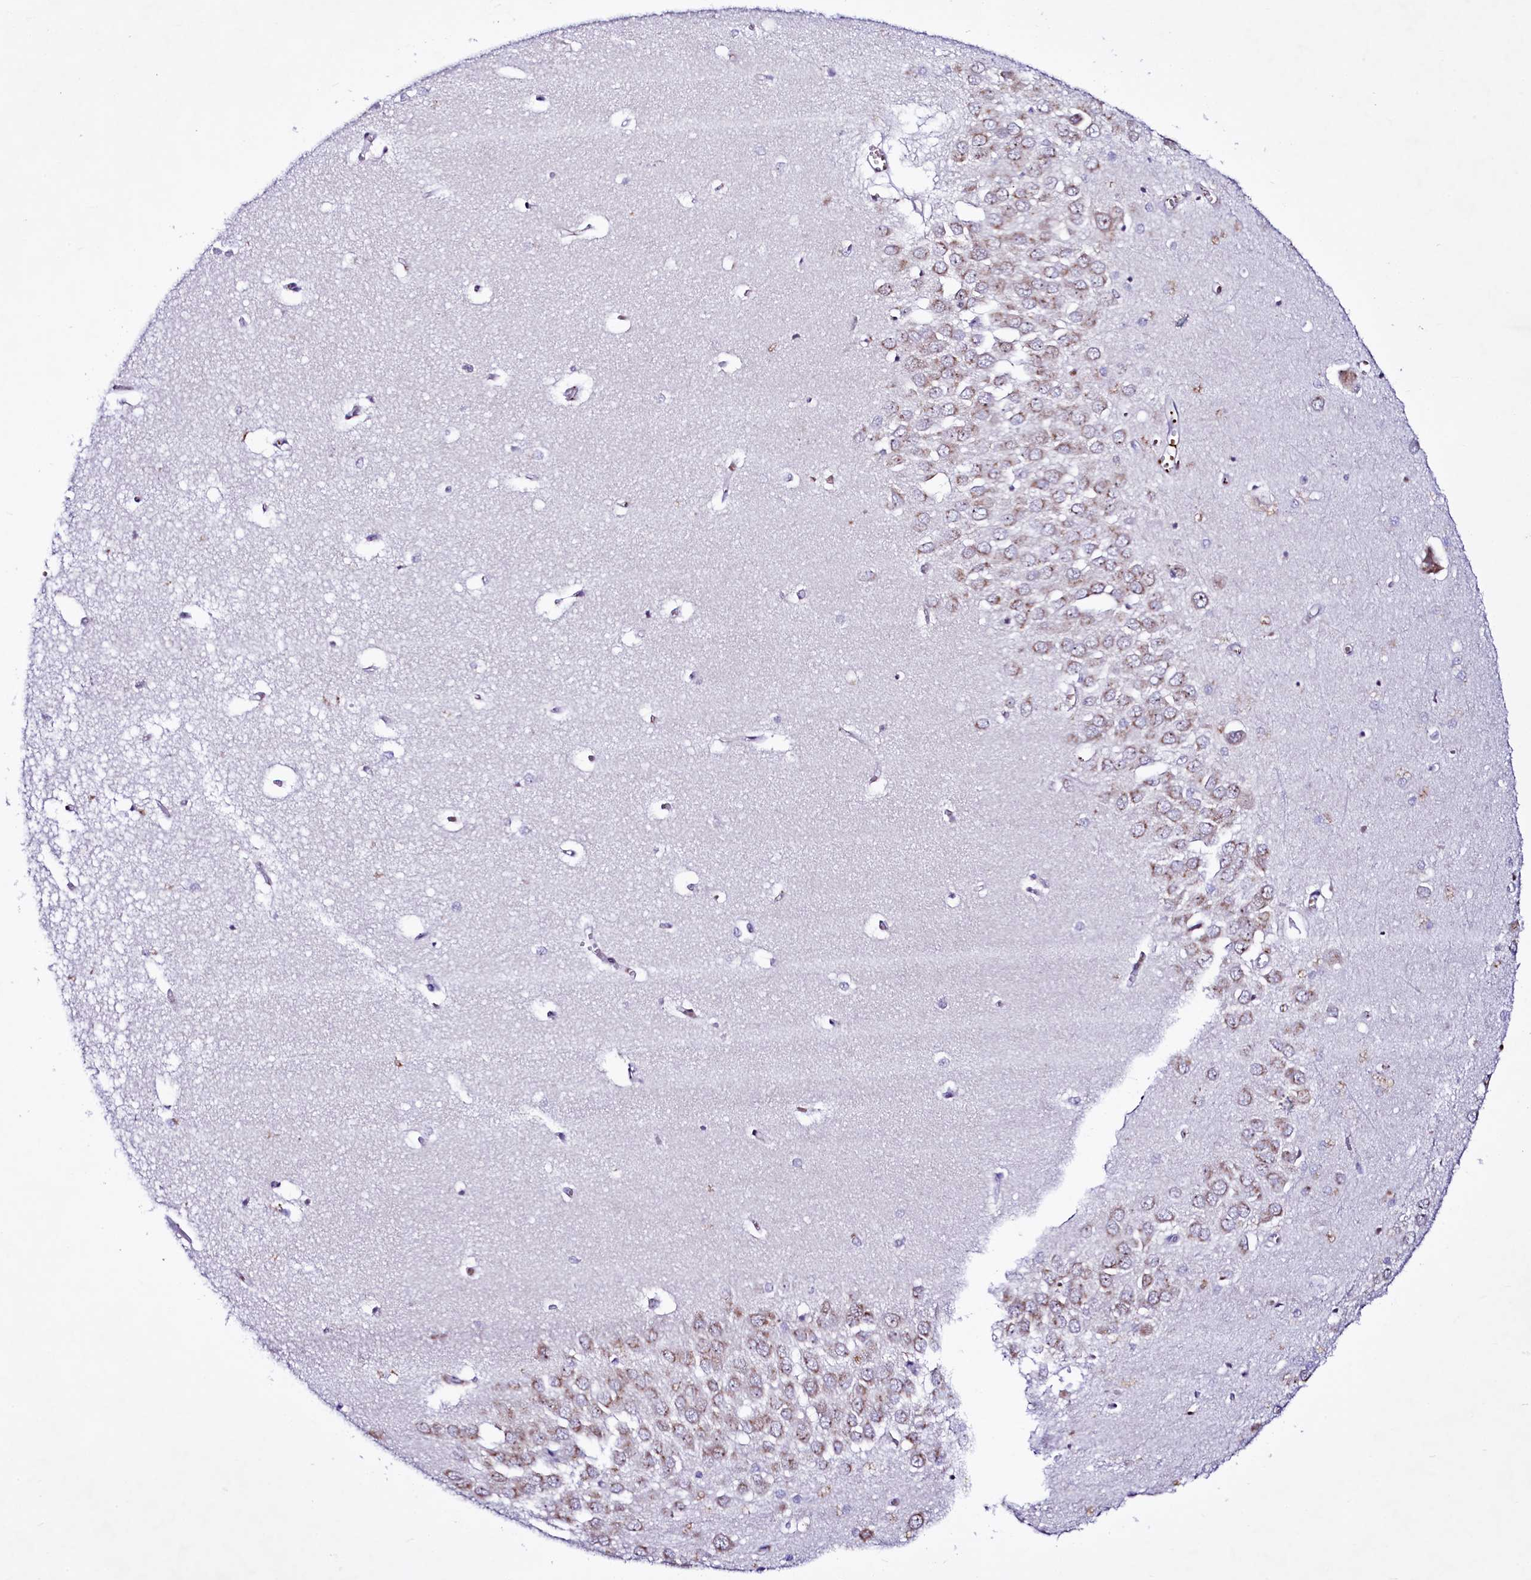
{"staining": {"intensity": "negative", "quantity": "none", "location": "none"}, "tissue": "hippocampus", "cell_type": "Glial cells", "image_type": "normal", "snomed": [{"axis": "morphology", "description": "Normal tissue, NOS"}, {"axis": "topography", "description": "Hippocampus"}], "caption": "Micrograph shows no protein staining in glial cells of unremarkable hippocampus.", "gene": "LEUTX", "patient": {"sex": "male", "age": 70}}